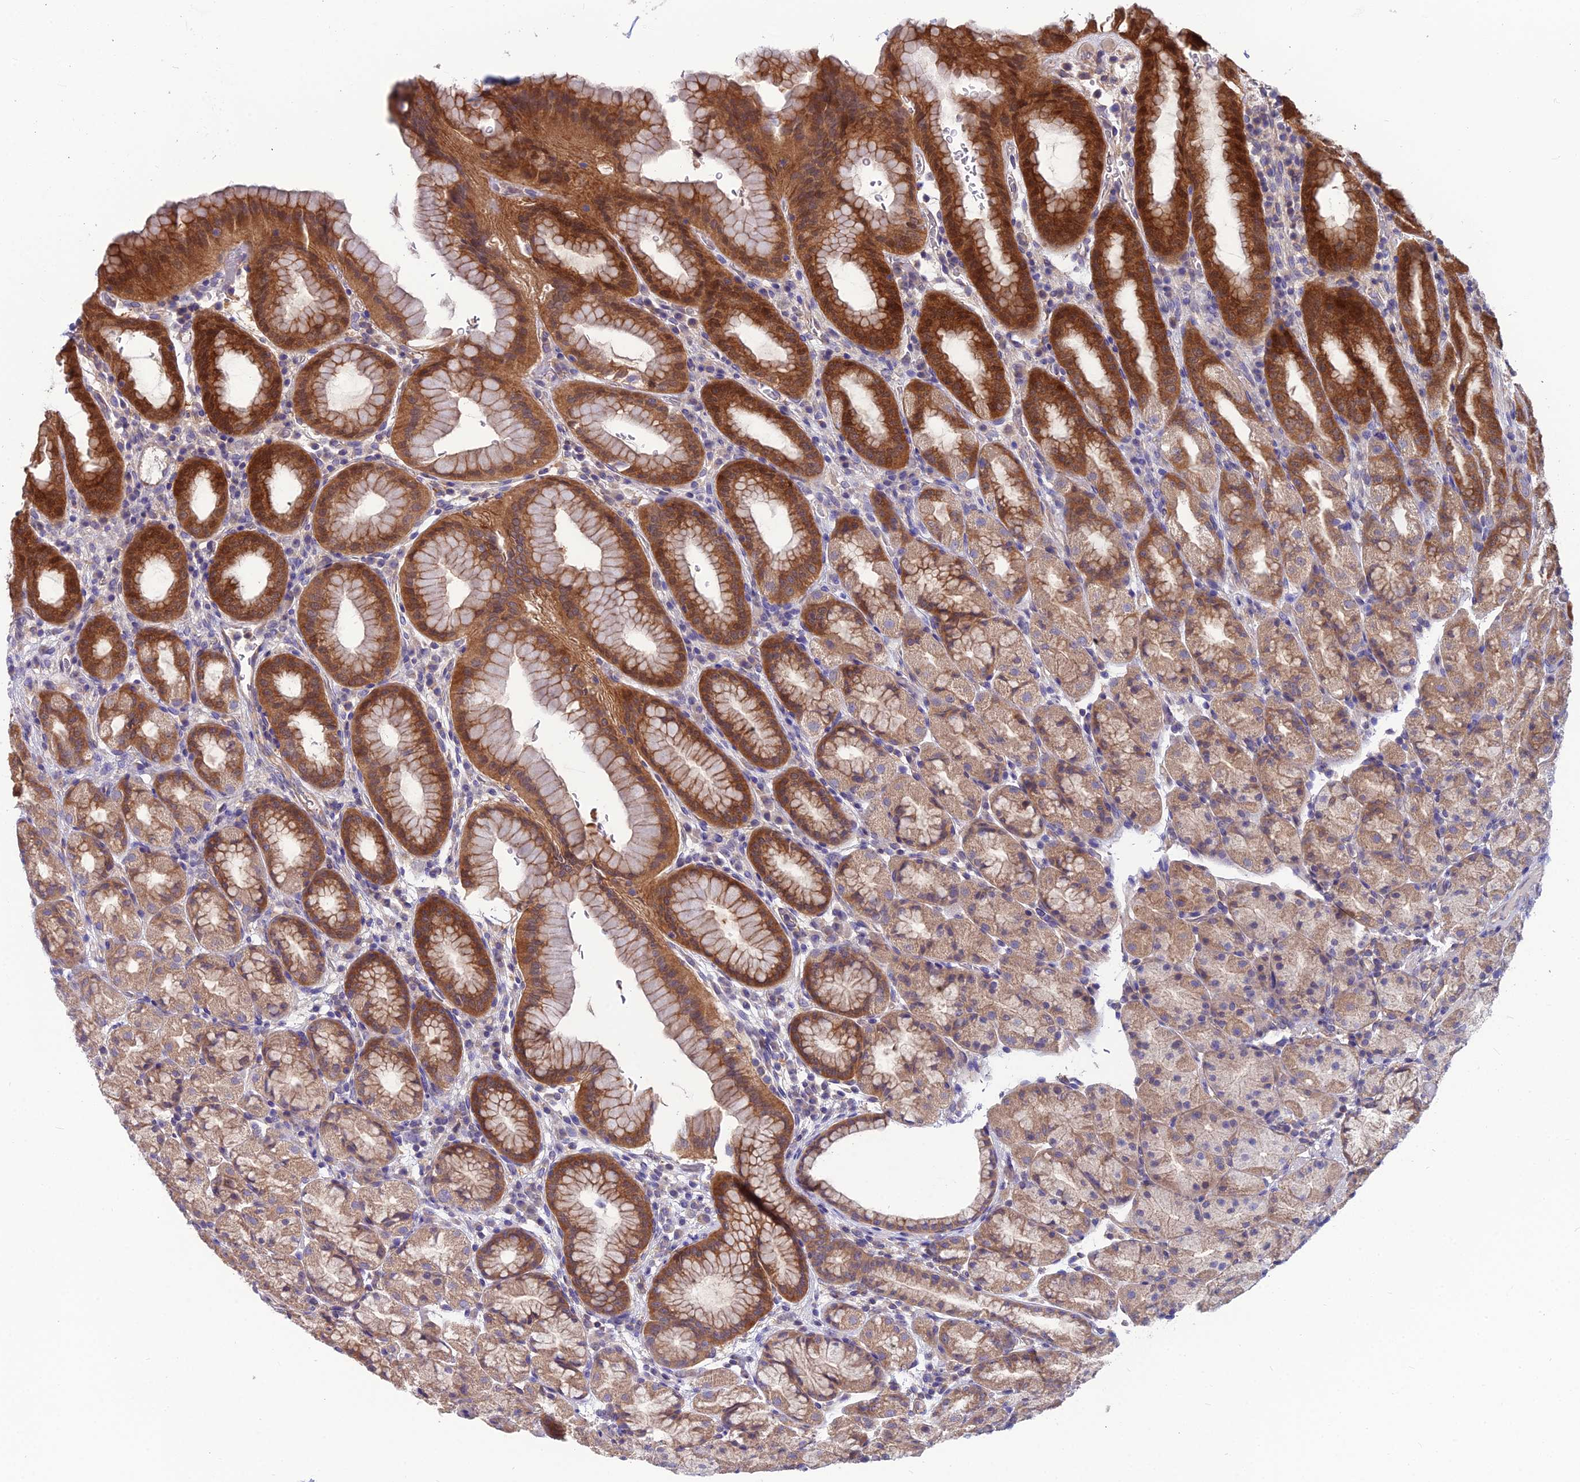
{"staining": {"intensity": "moderate", "quantity": ">75%", "location": "cytoplasmic/membranous,nuclear"}, "tissue": "stomach", "cell_type": "Glandular cells", "image_type": "normal", "snomed": [{"axis": "morphology", "description": "Normal tissue, NOS"}, {"axis": "topography", "description": "Stomach, upper"}, {"axis": "topography", "description": "Stomach, lower"}, {"axis": "topography", "description": "Small intestine"}], "caption": "IHC micrograph of normal stomach: stomach stained using immunohistochemistry exhibits medium levels of moderate protein expression localized specifically in the cytoplasmic/membranous,nuclear of glandular cells, appearing as a cytoplasmic/membranous,nuclear brown color.", "gene": "MVD", "patient": {"sex": "male", "age": 68}}